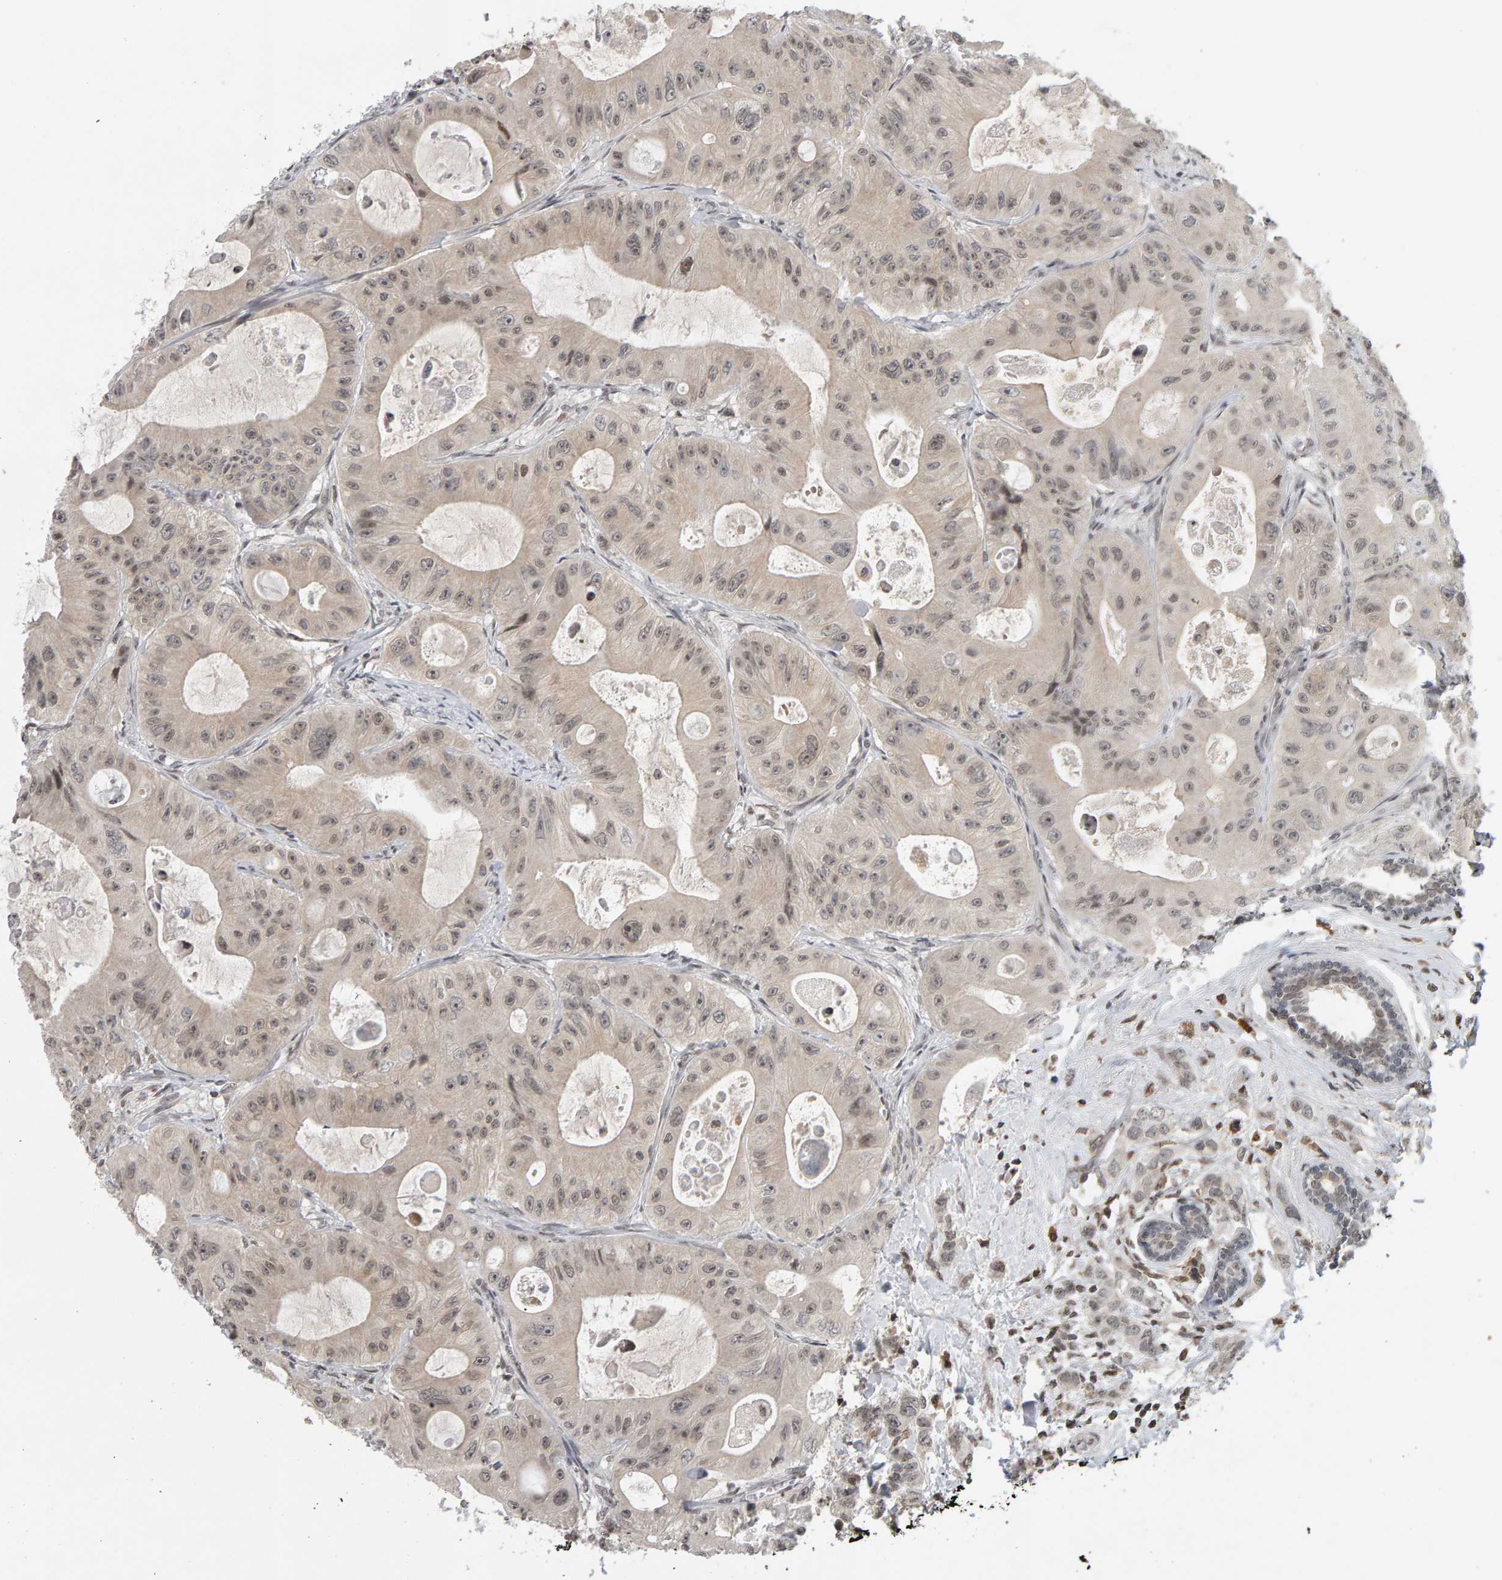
{"staining": {"intensity": "weak", "quantity": ">75%", "location": "nuclear"}, "tissue": "colorectal cancer", "cell_type": "Tumor cells", "image_type": "cancer", "snomed": [{"axis": "morphology", "description": "Adenocarcinoma, NOS"}, {"axis": "topography", "description": "Colon"}], "caption": "DAB immunohistochemical staining of adenocarcinoma (colorectal) shows weak nuclear protein positivity in approximately >75% of tumor cells.", "gene": "TRAM1", "patient": {"sex": "female", "age": 46}}